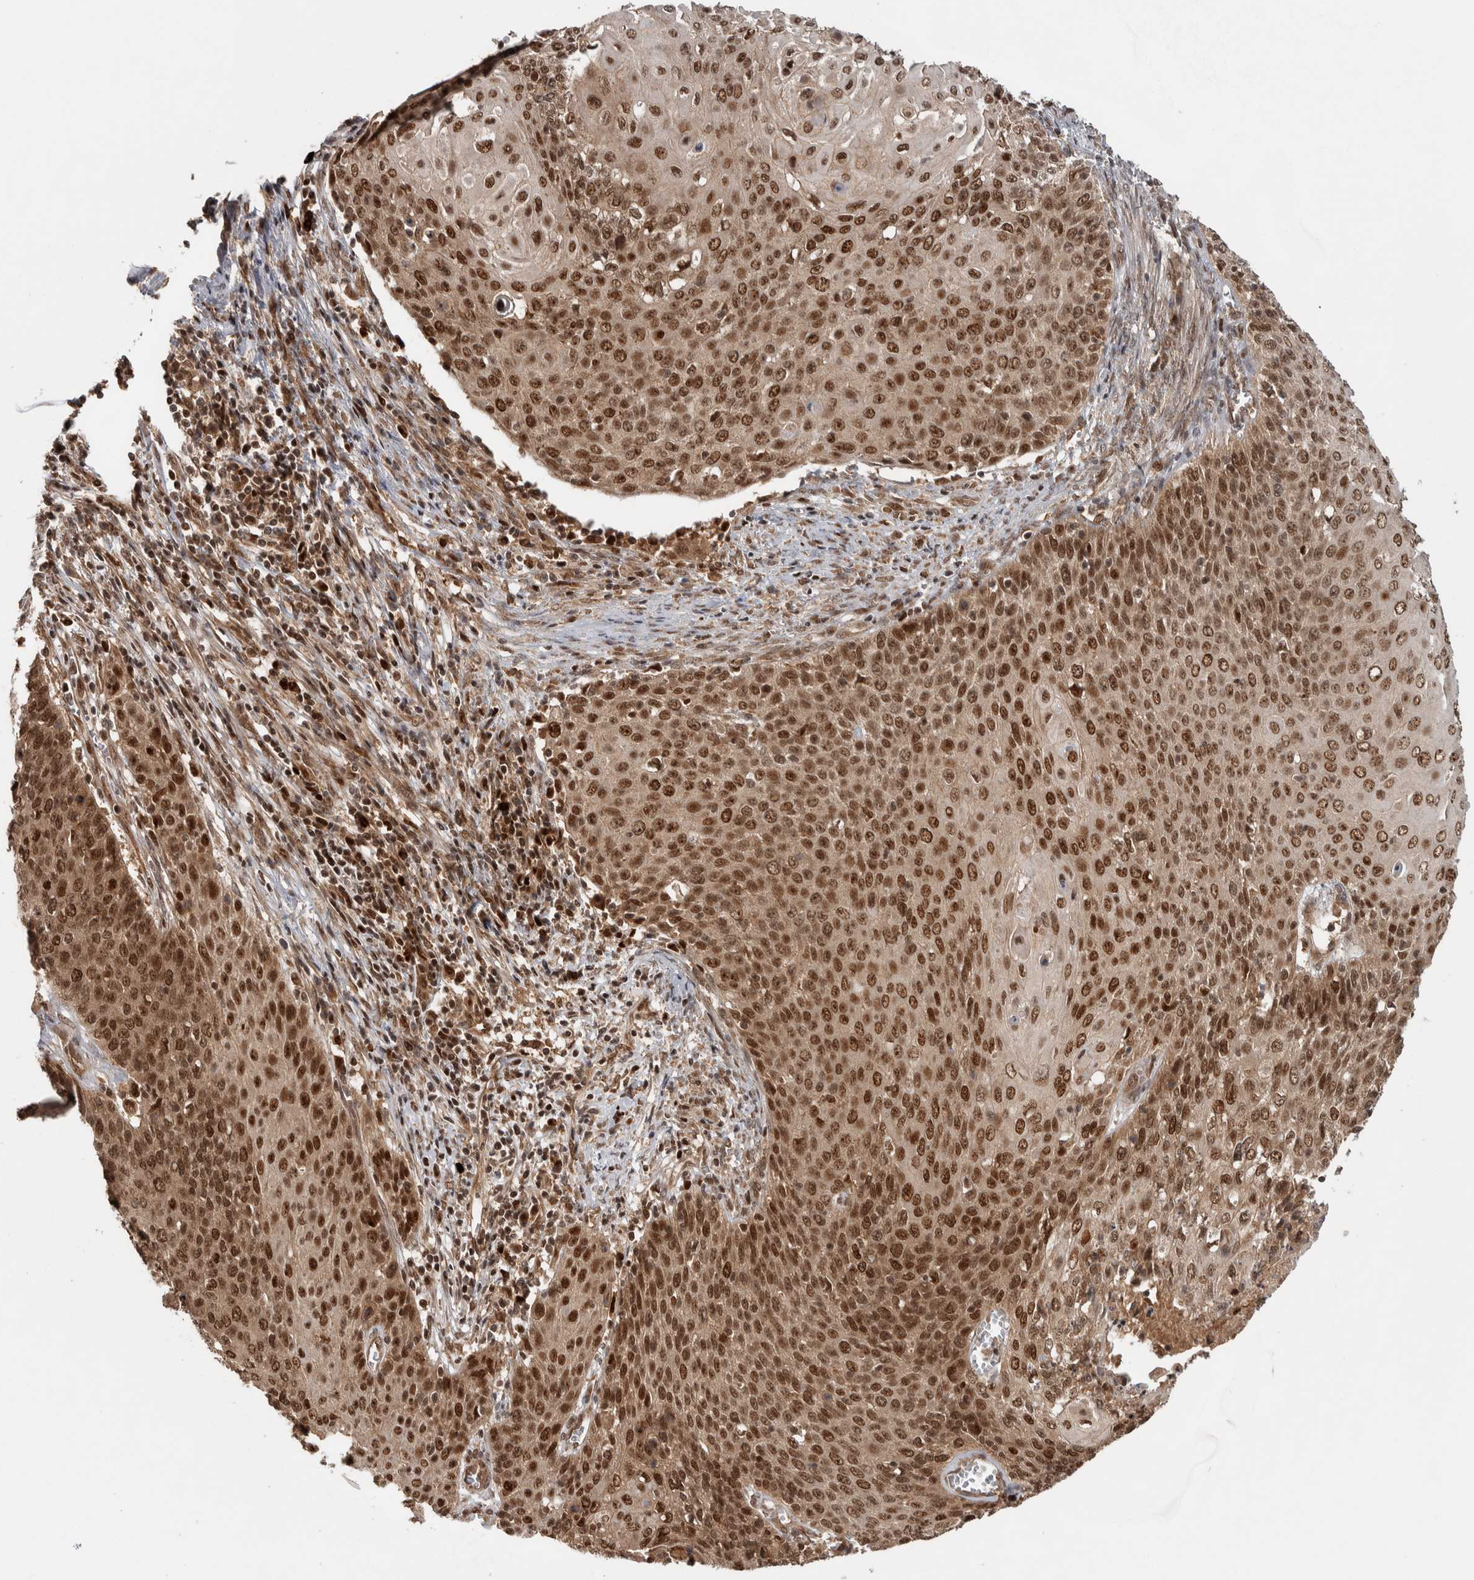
{"staining": {"intensity": "strong", "quantity": ">75%", "location": "nuclear"}, "tissue": "cervical cancer", "cell_type": "Tumor cells", "image_type": "cancer", "snomed": [{"axis": "morphology", "description": "Squamous cell carcinoma, NOS"}, {"axis": "topography", "description": "Cervix"}], "caption": "Brown immunohistochemical staining in human cervical squamous cell carcinoma exhibits strong nuclear positivity in approximately >75% of tumor cells.", "gene": "RPS6KA4", "patient": {"sex": "female", "age": 39}}